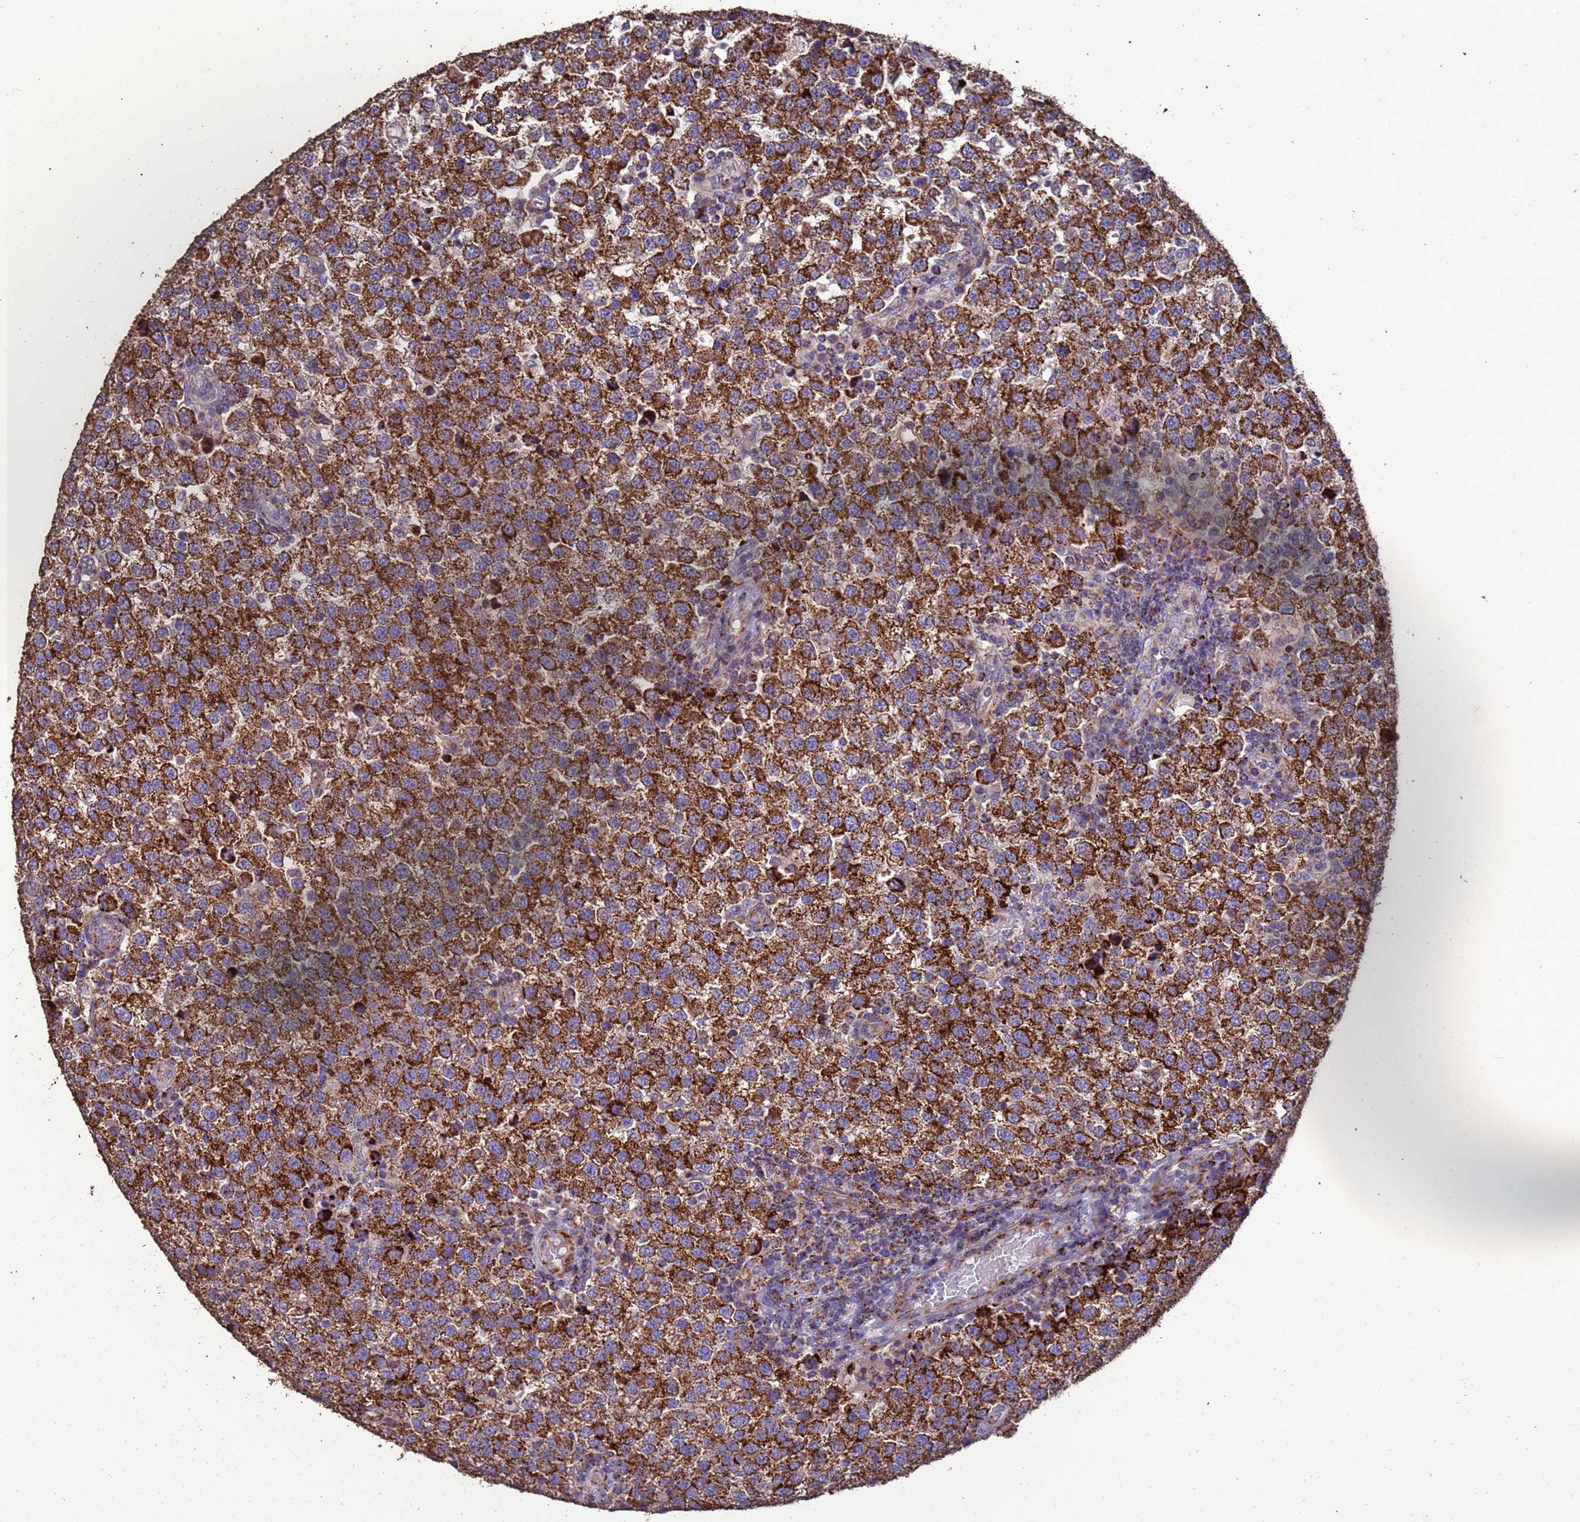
{"staining": {"intensity": "strong", "quantity": ">75%", "location": "cytoplasmic/membranous"}, "tissue": "testis cancer", "cell_type": "Tumor cells", "image_type": "cancer", "snomed": [{"axis": "morphology", "description": "Seminoma, NOS"}, {"axis": "topography", "description": "Testis"}], "caption": "Protein expression analysis of human seminoma (testis) reveals strong cytoplasmic/membranous positivity in approximately >75% of tumor cells.", "gene": "ZNFX1", "patient": {"sex": "male", "age": 34}}